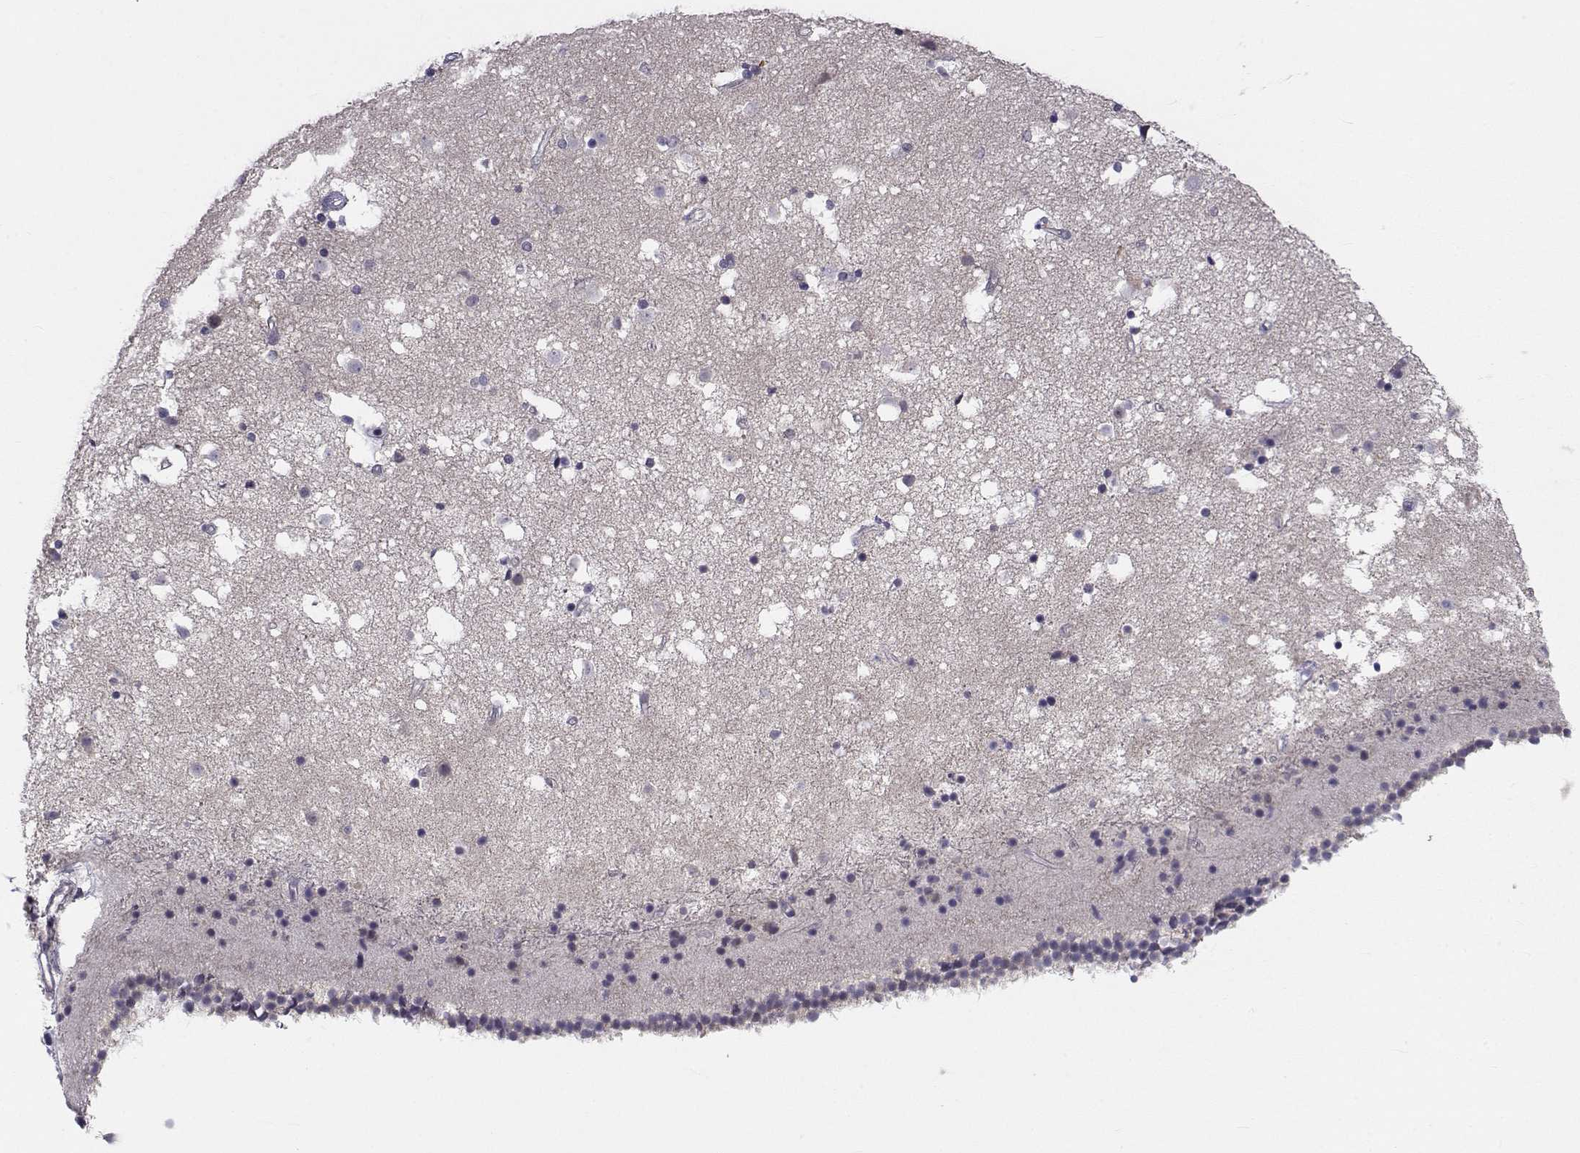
{"staining": {"intensity": "negative", "quantity": "none", "location": "none"}, "tissue": "caudate", "cell_type": "Glial cells", "image_type": "normal", "snomed": [{"axis": "morphology", "description": "Normal tissue, NOS"}, {"axis": "topography", "description": "Lateral ventricle wall"}], "caption": "Immunohistochemistry of benign caudate exhibits no expression in glial cells. (DAB (3,3'-diaminobenzidine) IHC, high magnification).", "gene": "ANGPT1", "patient": {"sex": "female", "age": 71}}